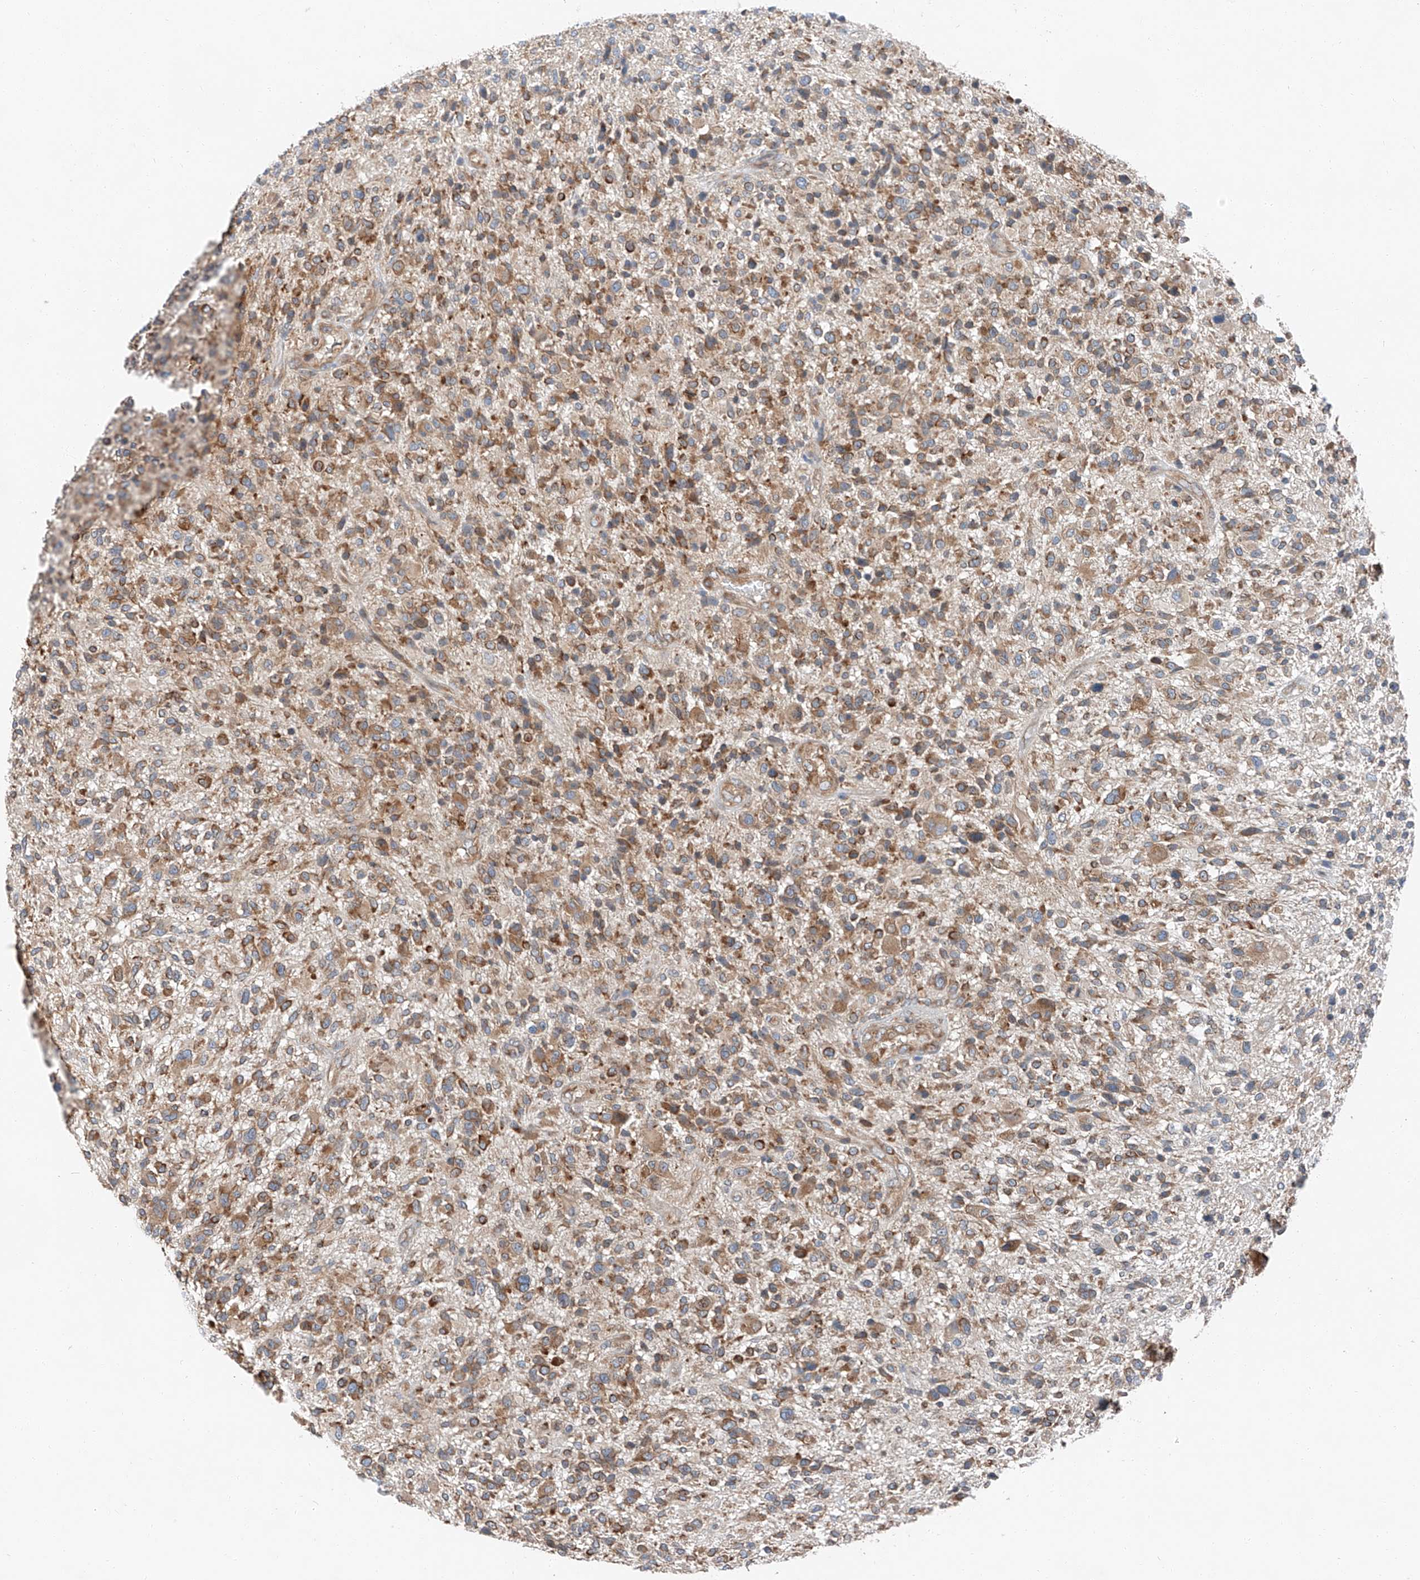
{"staining": {"intensity": "moderate", "quantity": ">75%", "location": "cytoplasmic/membranous"}, "tissue": "glioma", "cell_type": "Tumor cells", "image_type": "cancer", "snomed": [{"axis": "morphology", "description": "Glioma, malignant, High grade"}, {"axis": "topography", "description": "Brain"}], "caption": "This is an image of IHC staining of glioma, which shows moderate expression in the cytoplasmic/membranous of tumor cells.", "gene": "ZC3H15", "patient": {"sex": "male", "age": 47}}